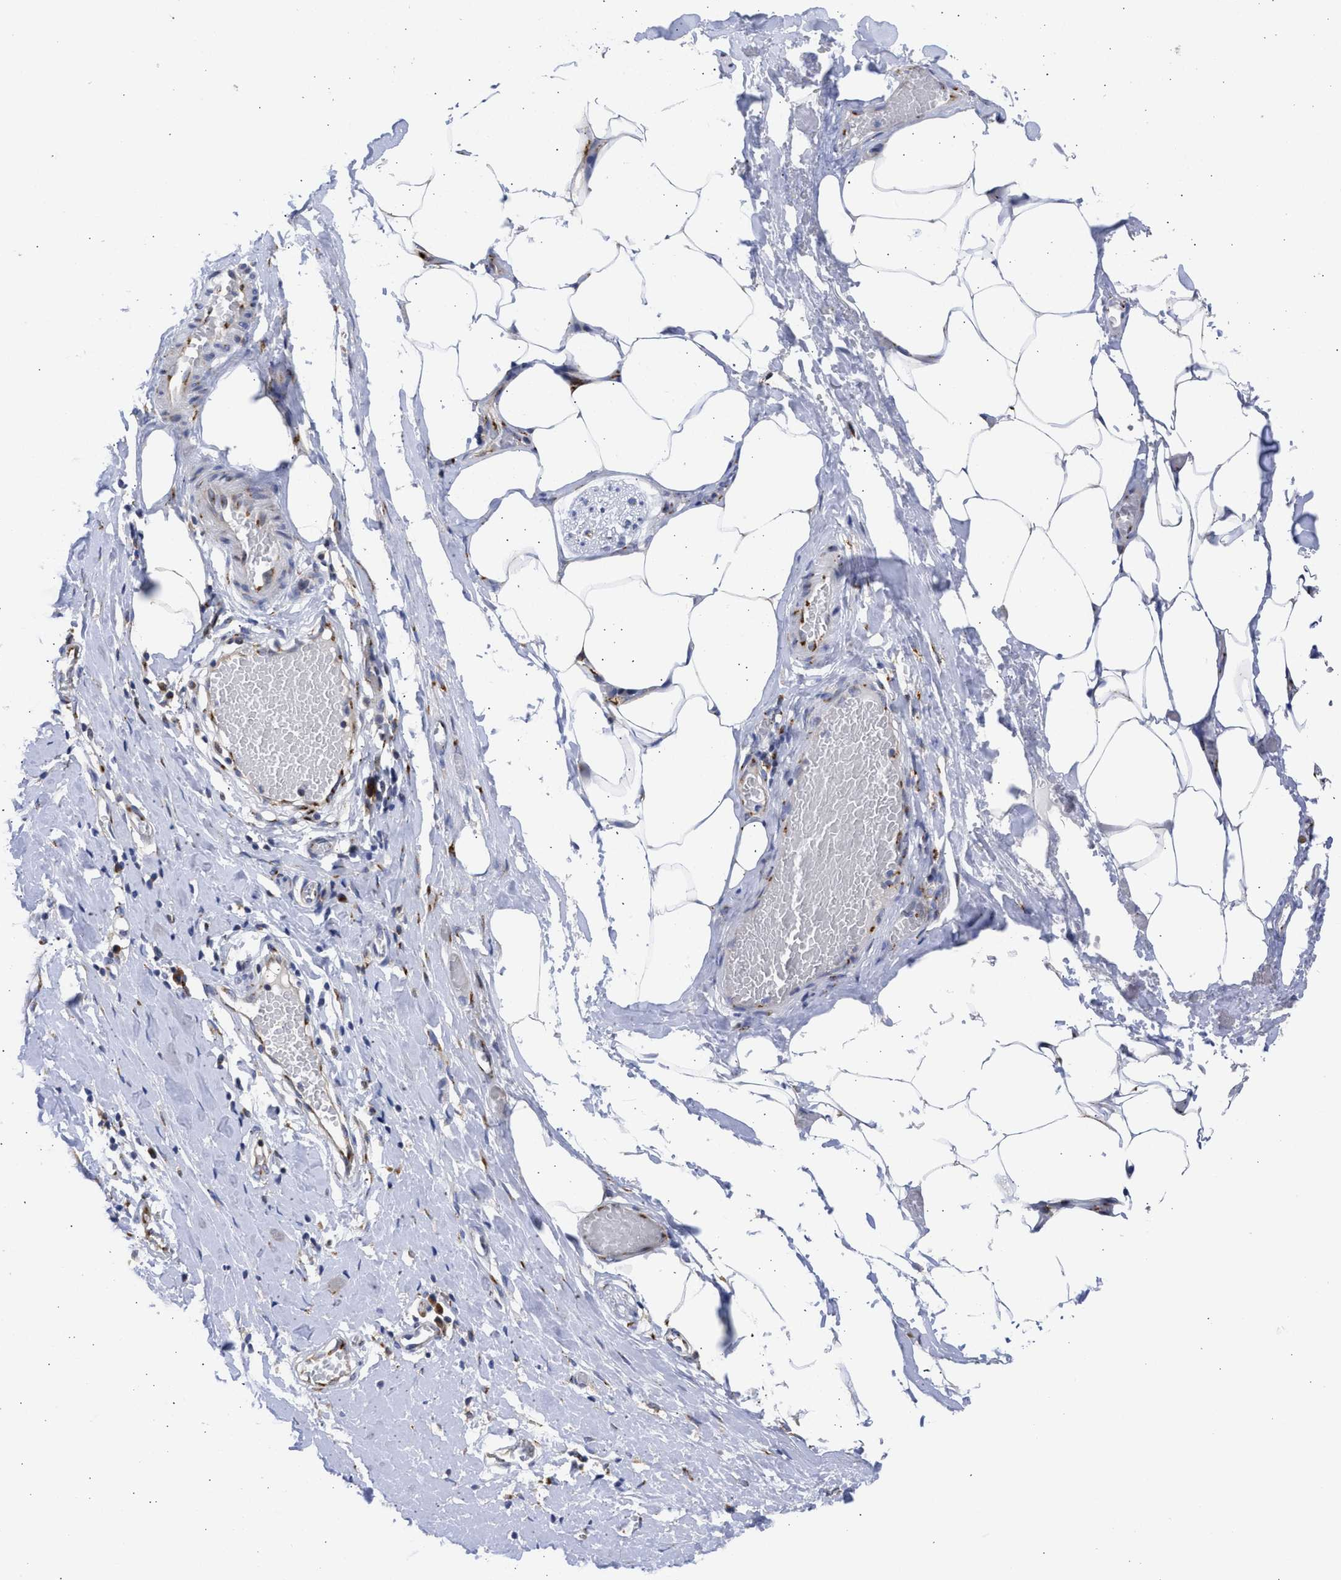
{"staining": {"intensity": "negative", "quantity": "none", "location": "none"}, "tissue": "adipose tissue", "cell_type": "Adipocytes", "image_type": "normal", "snomed": [{"axis": "morphology", "description": "Normal tissue, NOS"}, {"axis": "morphology", "description": "Adenocarcinoma, NOS"}, {"axis": "topography", "description": "Colon"}, {"axis": "topography", "description": "Peripheral nerve tissue"}], "caption": "Micrograph shows no protein positivity in adipocytes of unremarkable adipose tissue. (DAB (3,3'-diaminobenzidine) IHC visualized using brightfield microscopy, high magnification).", "gene": "TMED1", "patient": {"sex": "male", "age": 14}}